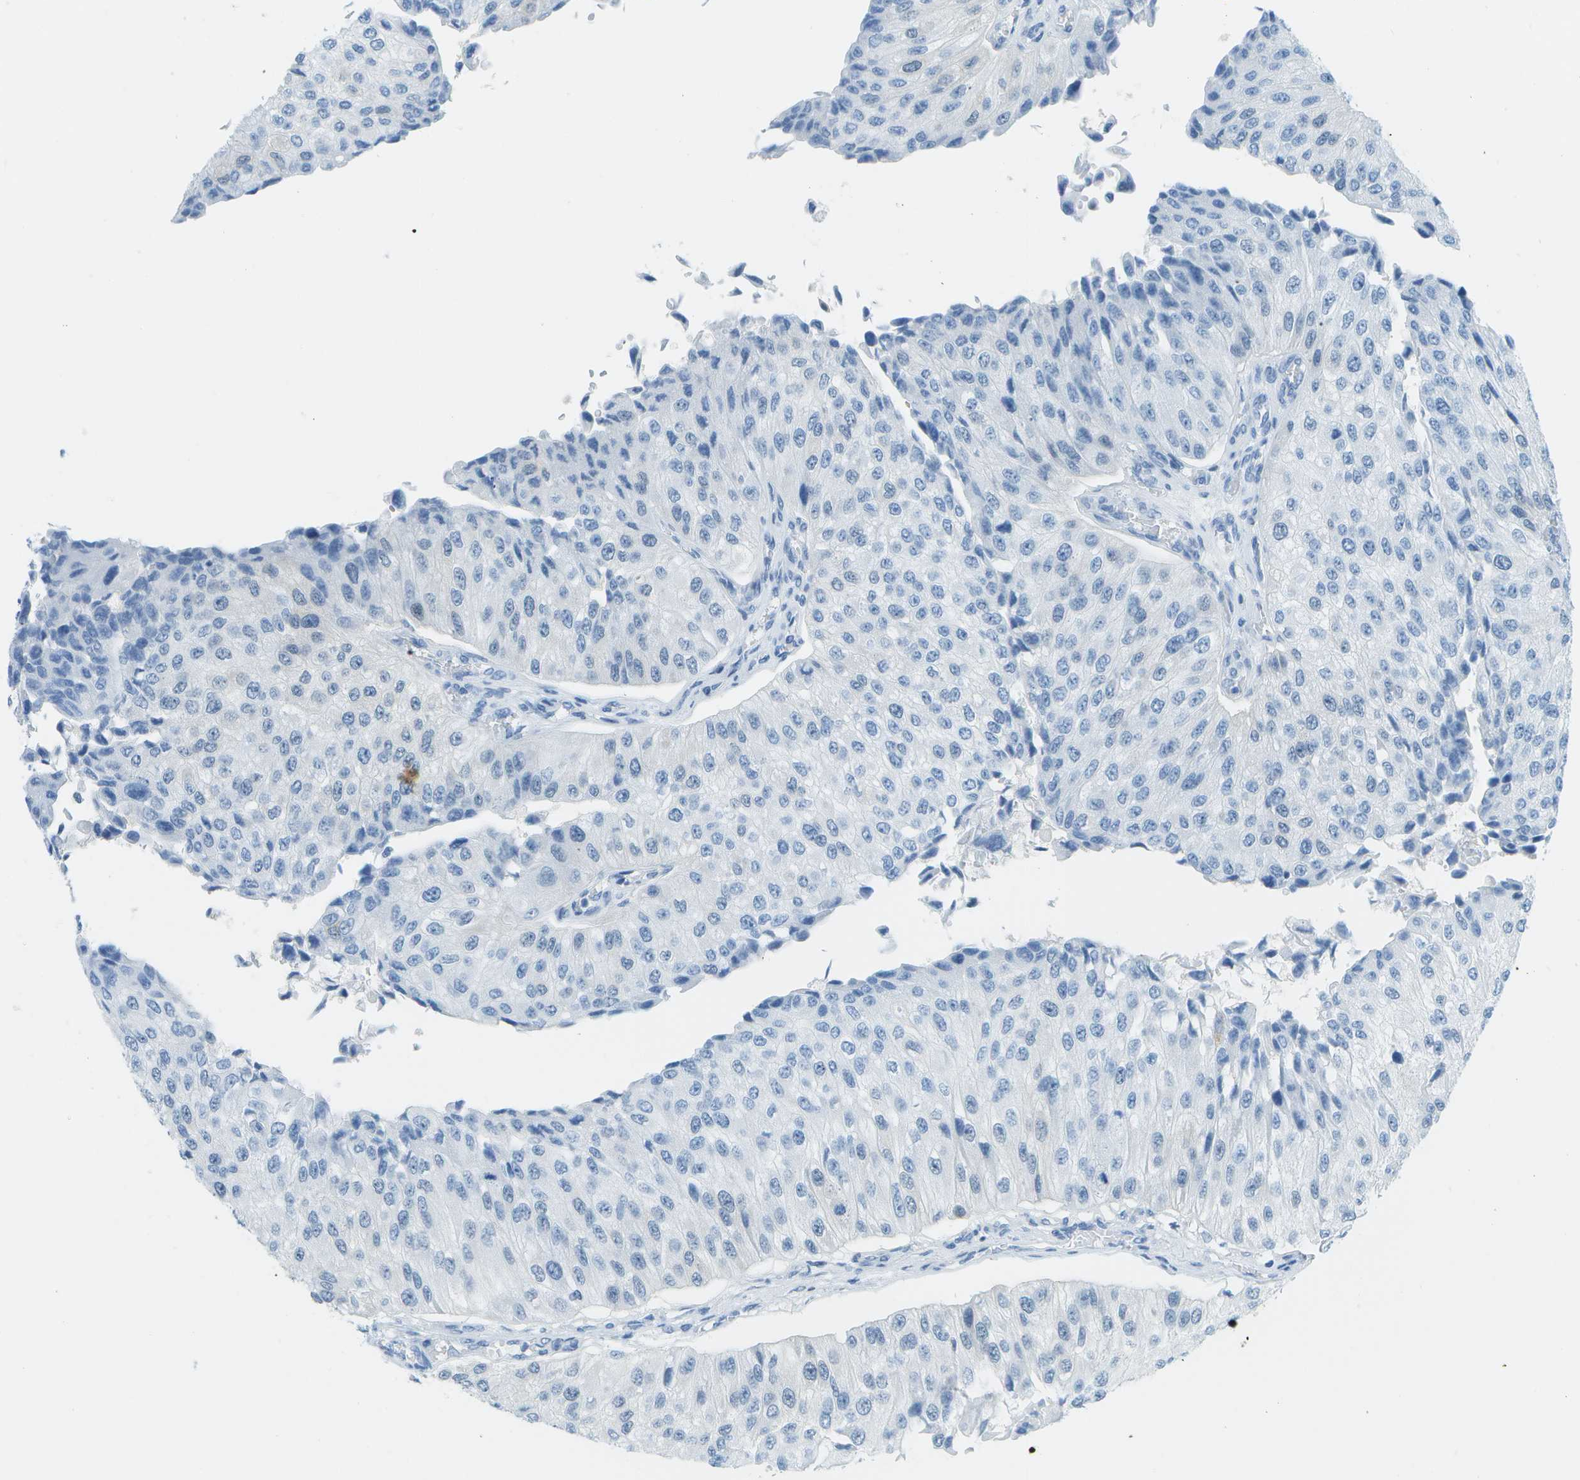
{"staining": {"intensity": "moderate", "quantity": "<25%", "location": "cytoplasmic/membranous"}, "tissue": "urothelial cancer", "cell_type": "Tumor cells", "image_type": "cancer", "snomed": [{"axis": "morphology", "description": "Urothelial carcinoma, High grade"}, {"axis": "topography", "description": "Kidney"}, {"axis": "topography", "description": "Urinary bladder"}], "caption": "High-power microscopy captured an immunohistochemistry photomicrograph of urothelial cancer, revealing moderate cytoplasmic/membranous staining in approximately <25% of tumor cells.", "gene": "NEK11", "patient": {"sex": "male", "age": 77}}